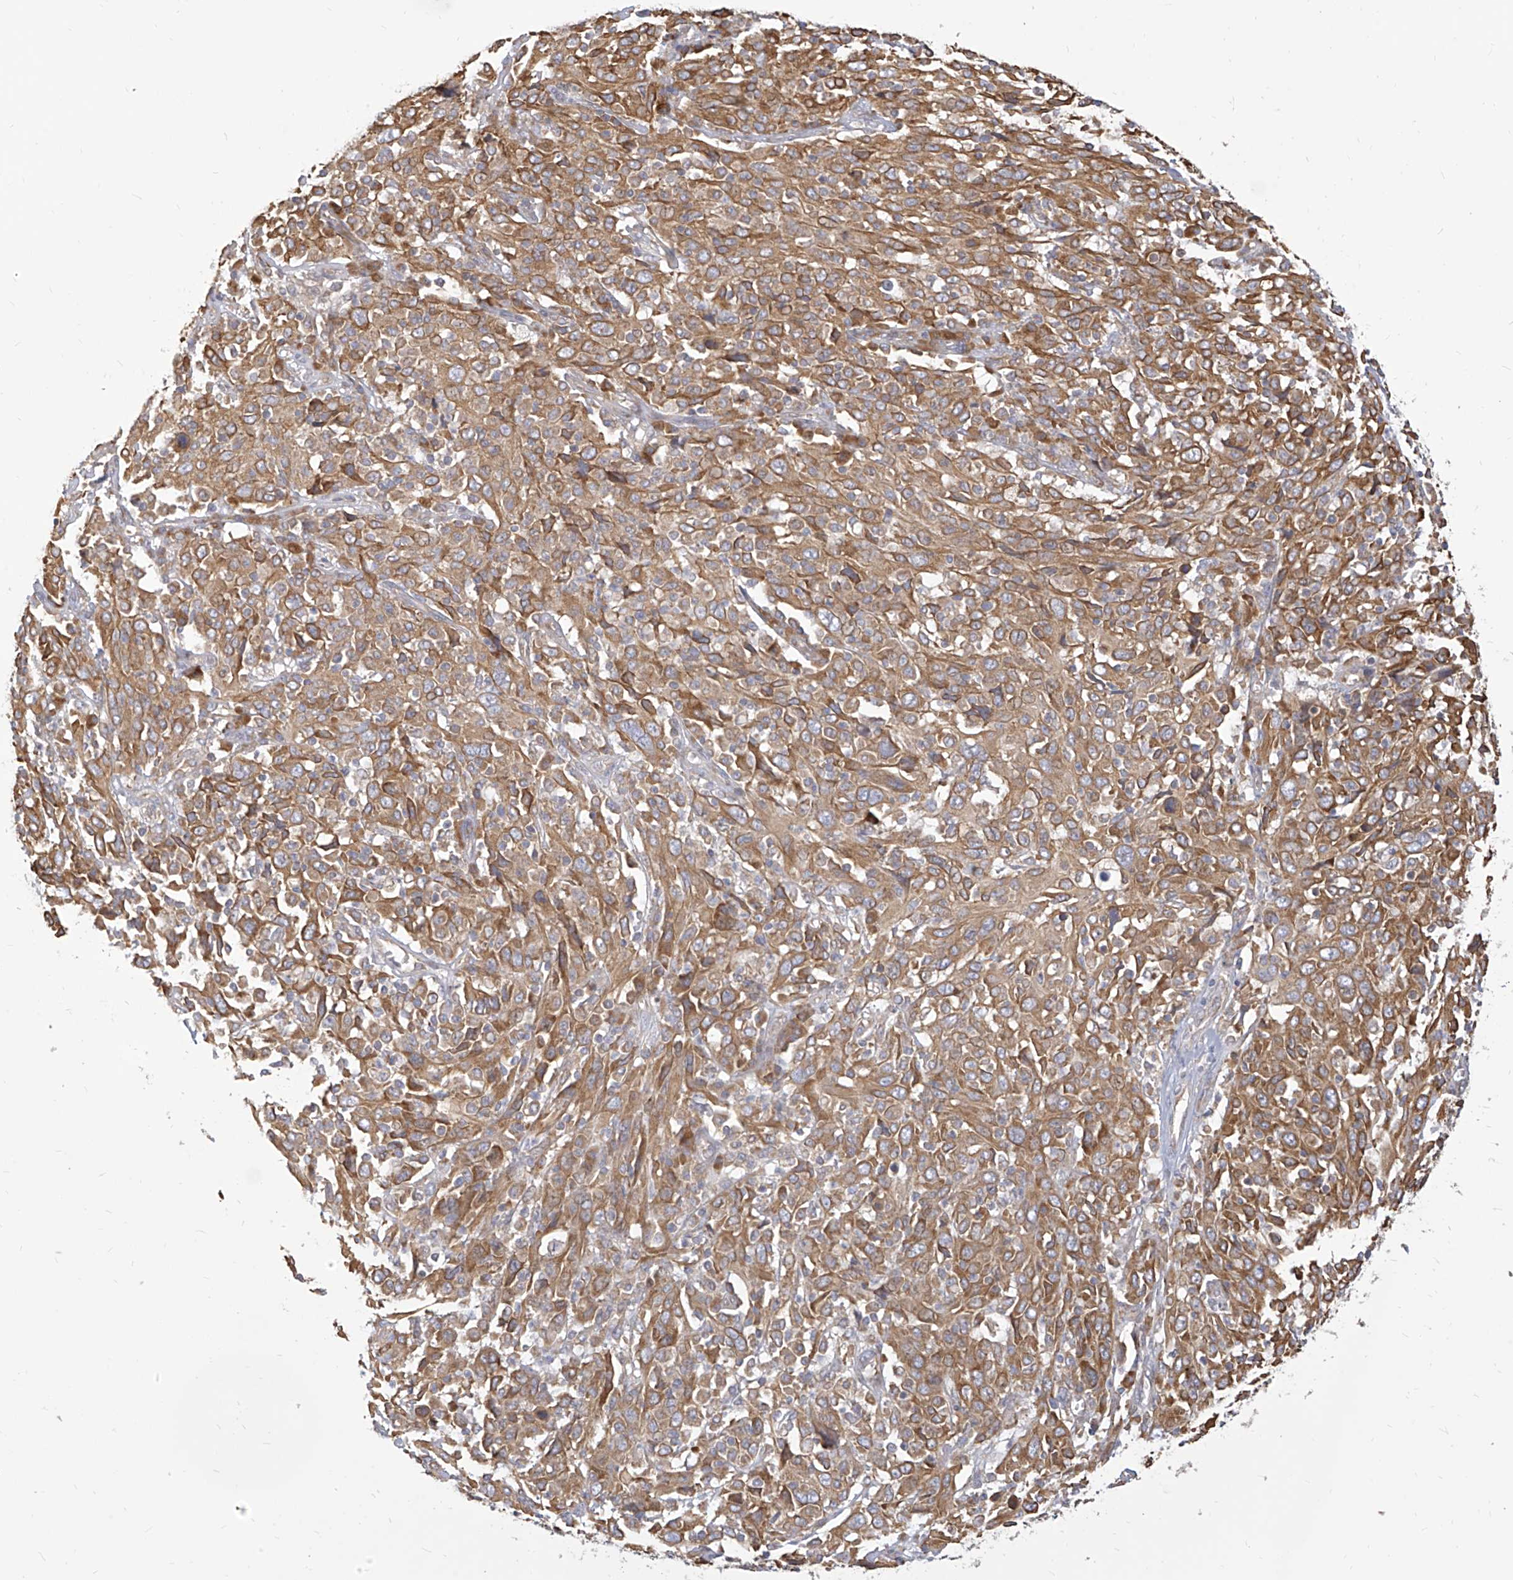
{"staining": {"intensity": "moderate", "quantity": ">75%", "location": "cytoplasmic/membranous"}, "tissue": "cervical cancer", "cell_type": "Tumor cells", "image_type": "cancer", "snomed": [{"axis": "morphology", "description": "Squamous cell carcinoma, NOS"}, {"axis": "topography", "description": "Cervix"}], "caption": "Tumor cells reveal medium levels of moderate cytoplasmic/membranous positivity in approximately >75% of cells in cervical squamous cell carcinoma.", "gene": "FAM83B", "patient": {"sex": "female", "age": 46}}